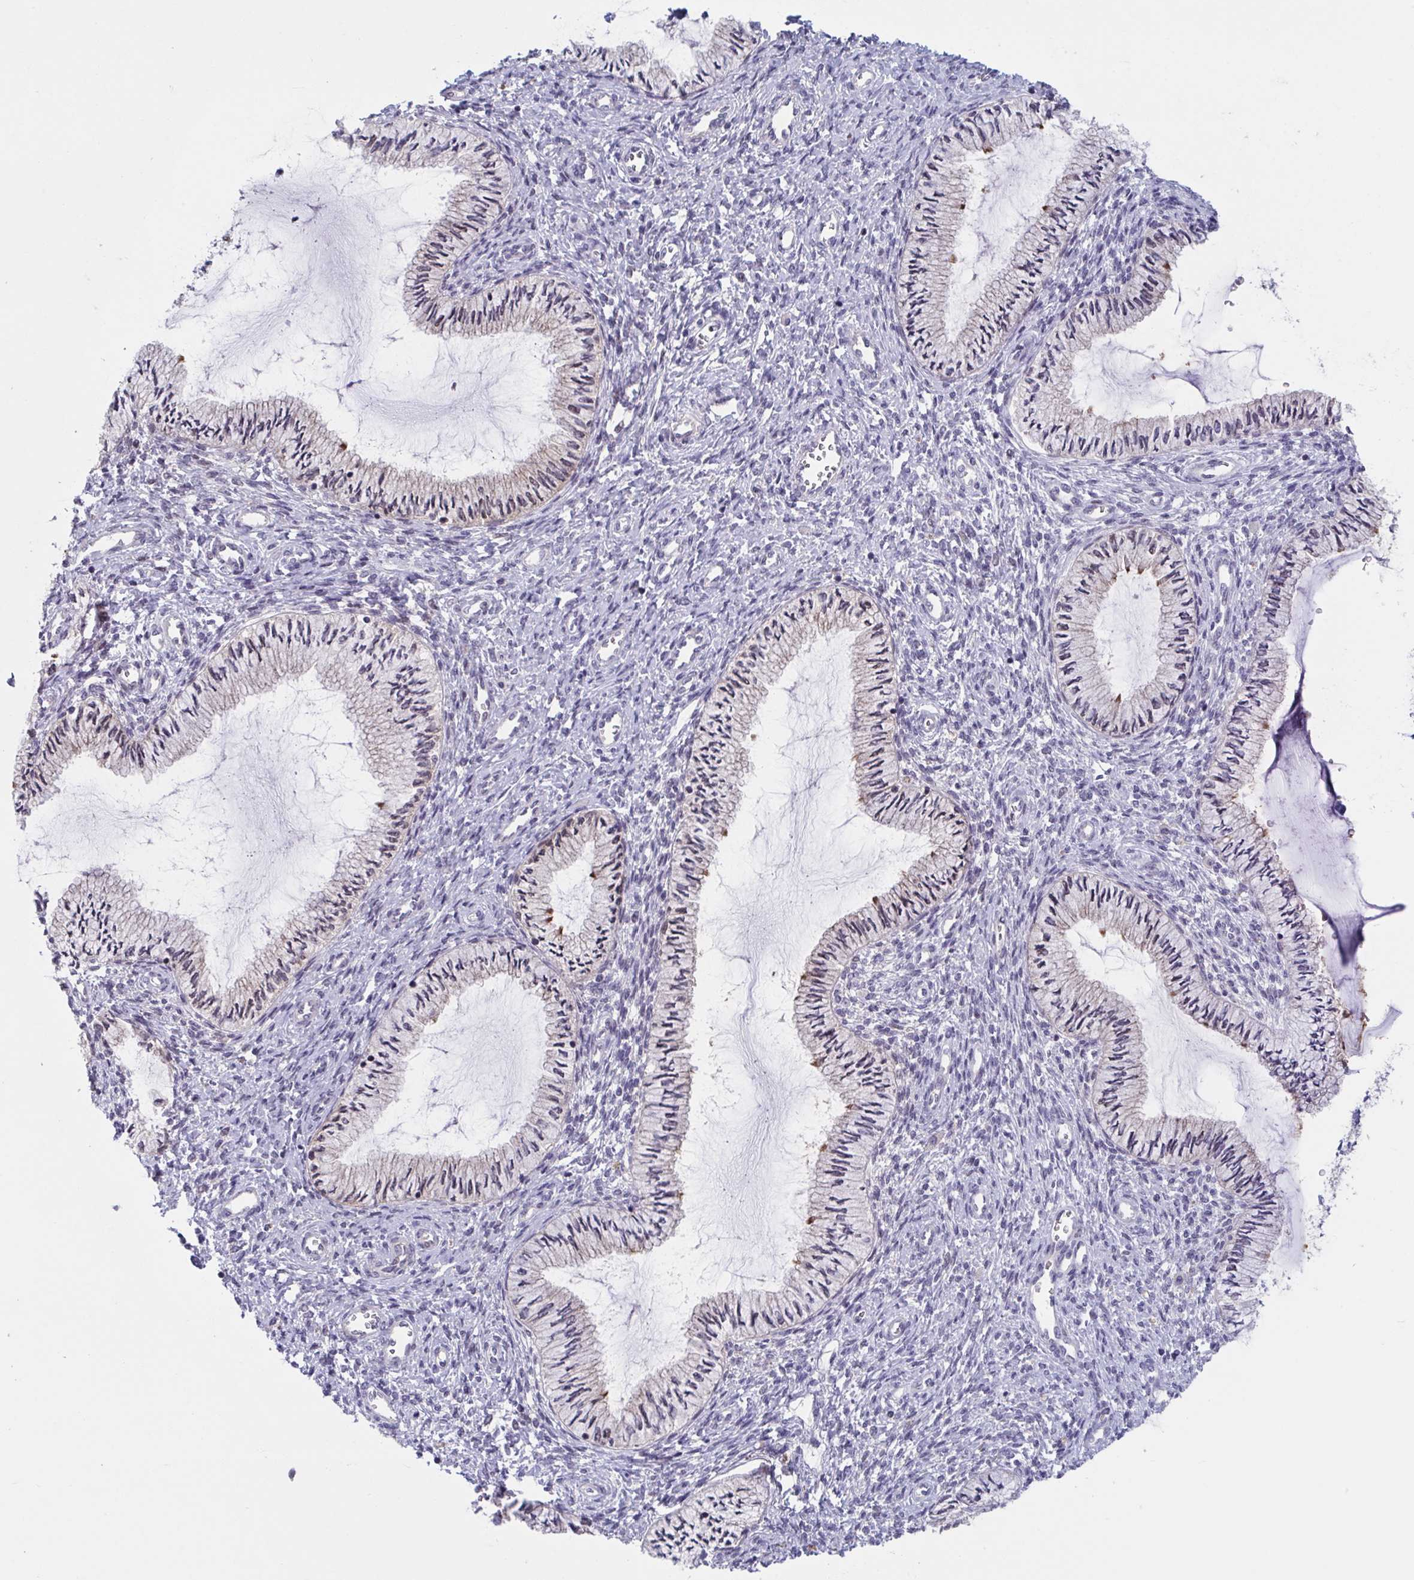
{"staining": {"intensity": "moderate", "quantity": "<25%", "location": "nuclear"}, "tissue": "cervix", "cell_type": "Glandular cells", "image_type": "normal", "snomed": [{"axis": "morphology", "description": "Normal tissue, NOS"}, {"axis": "topography", "description": "Cervix"}], "caption": "Approximately <25% of glandular cells in normal cervix display moderate nuclear protein positivity as visualized by brown immunohistochemical staining.", "gene": "RIOK1", "patient": {"sex": "female", "age": 24}}